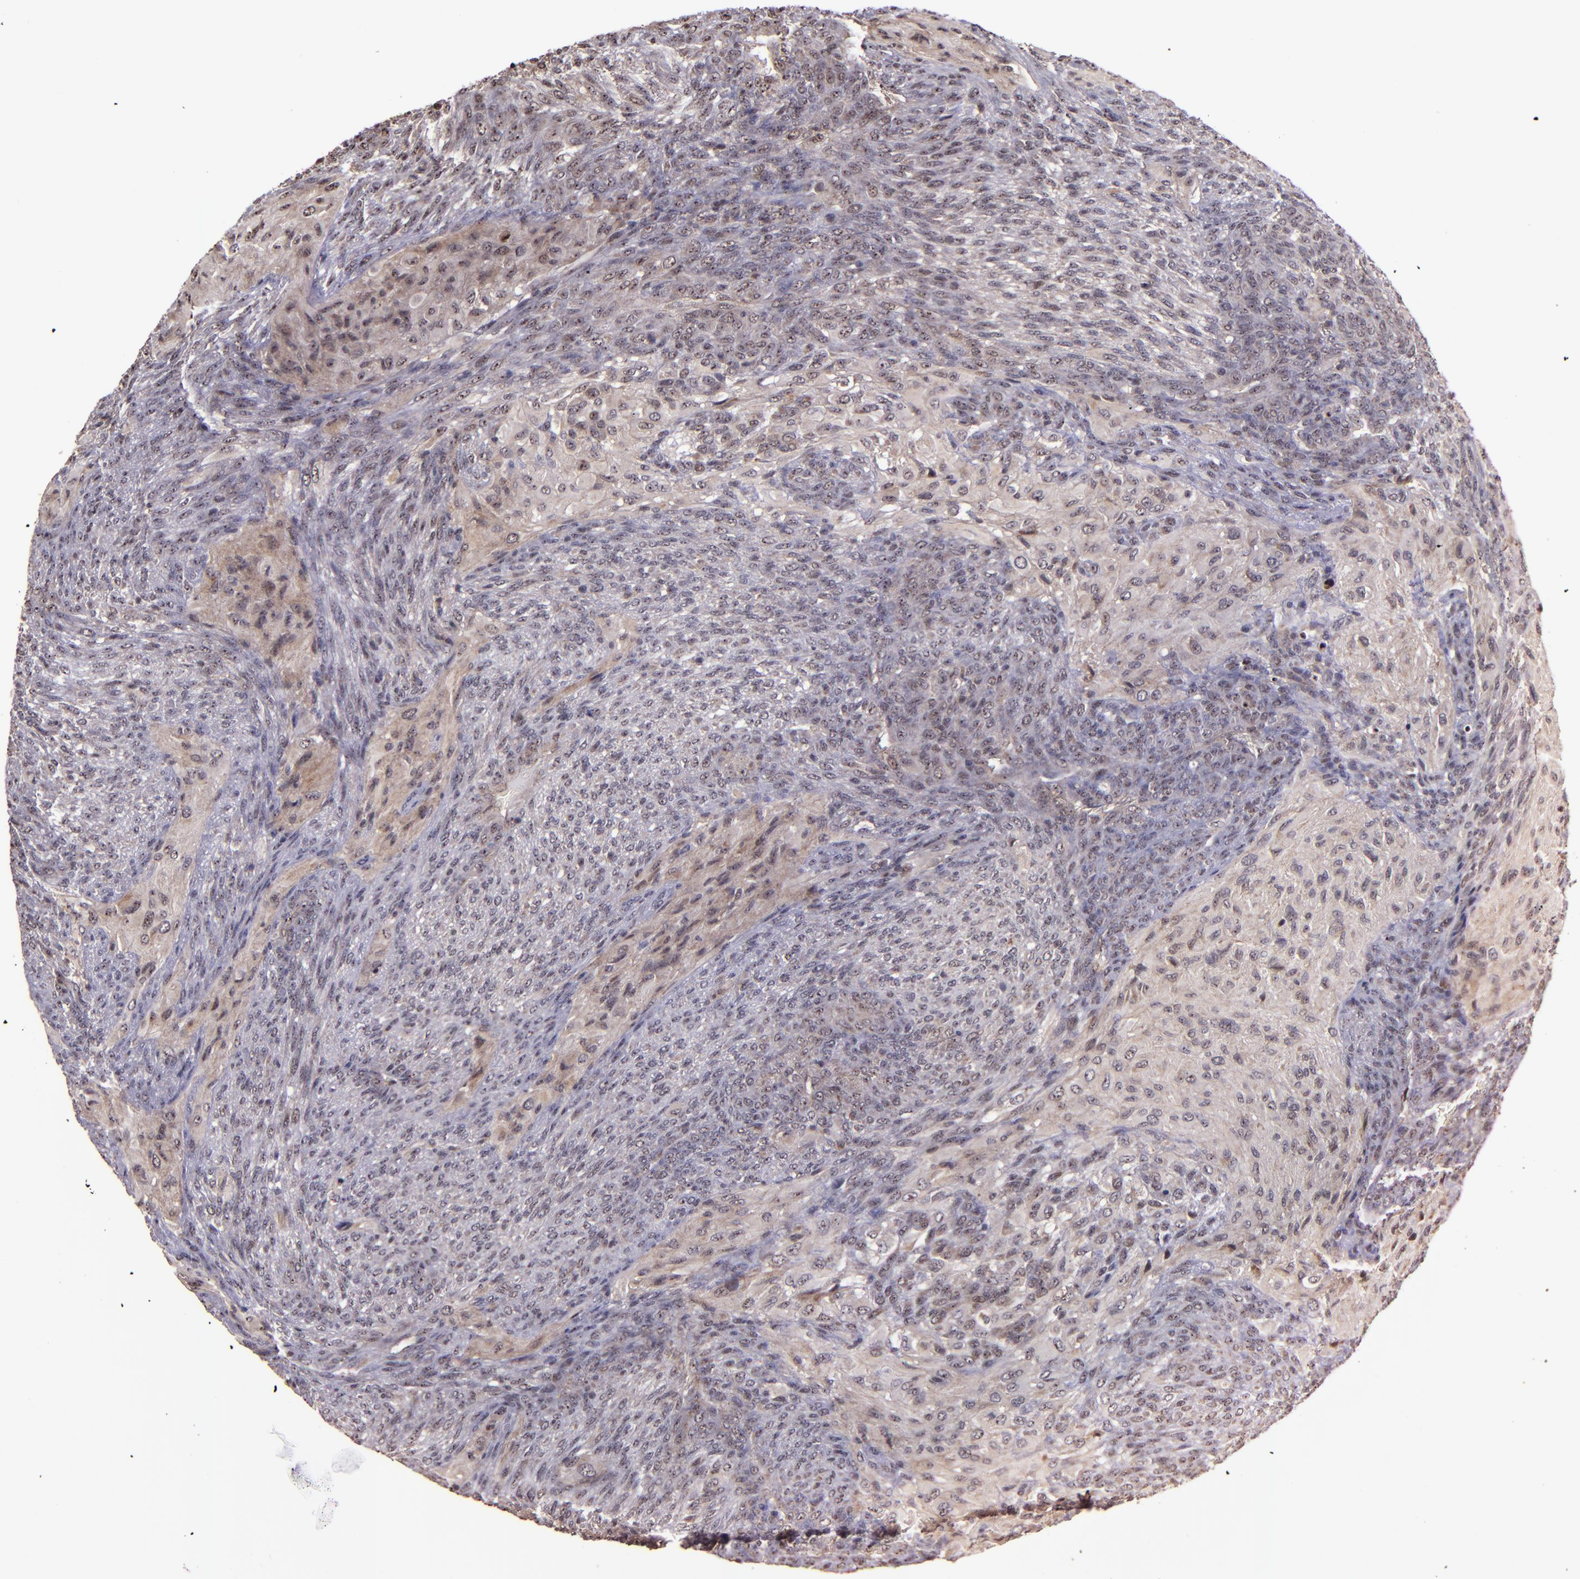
{"staining": {"intensity": "moderate", "quantity": "25%-75%", "location": "cytoplasmic/membranous,nuclear"}, "tissue": "glioma", "cell_type": "Tumor cells", "image_type": "cancer", "snomed": [{"axis": "morphology", "description": "Glioma, malignant, High grade"}, {"axis": "topography", "description": "Cerebral cortex"}], "caption": "Immunohistochemistry histopathology image of neoplastic tissue: malignant high-grade glioma stained using immunohistochemistry displays medium levels of moderate protein expression localized specifically in the cytoplasmic/membranous and nuclear of tumor cells, appearing as a cytoplasmic/membranous and nuclear brown color.", "gene": "CECR2", "patient": {"sex": "female", "age": 55}}